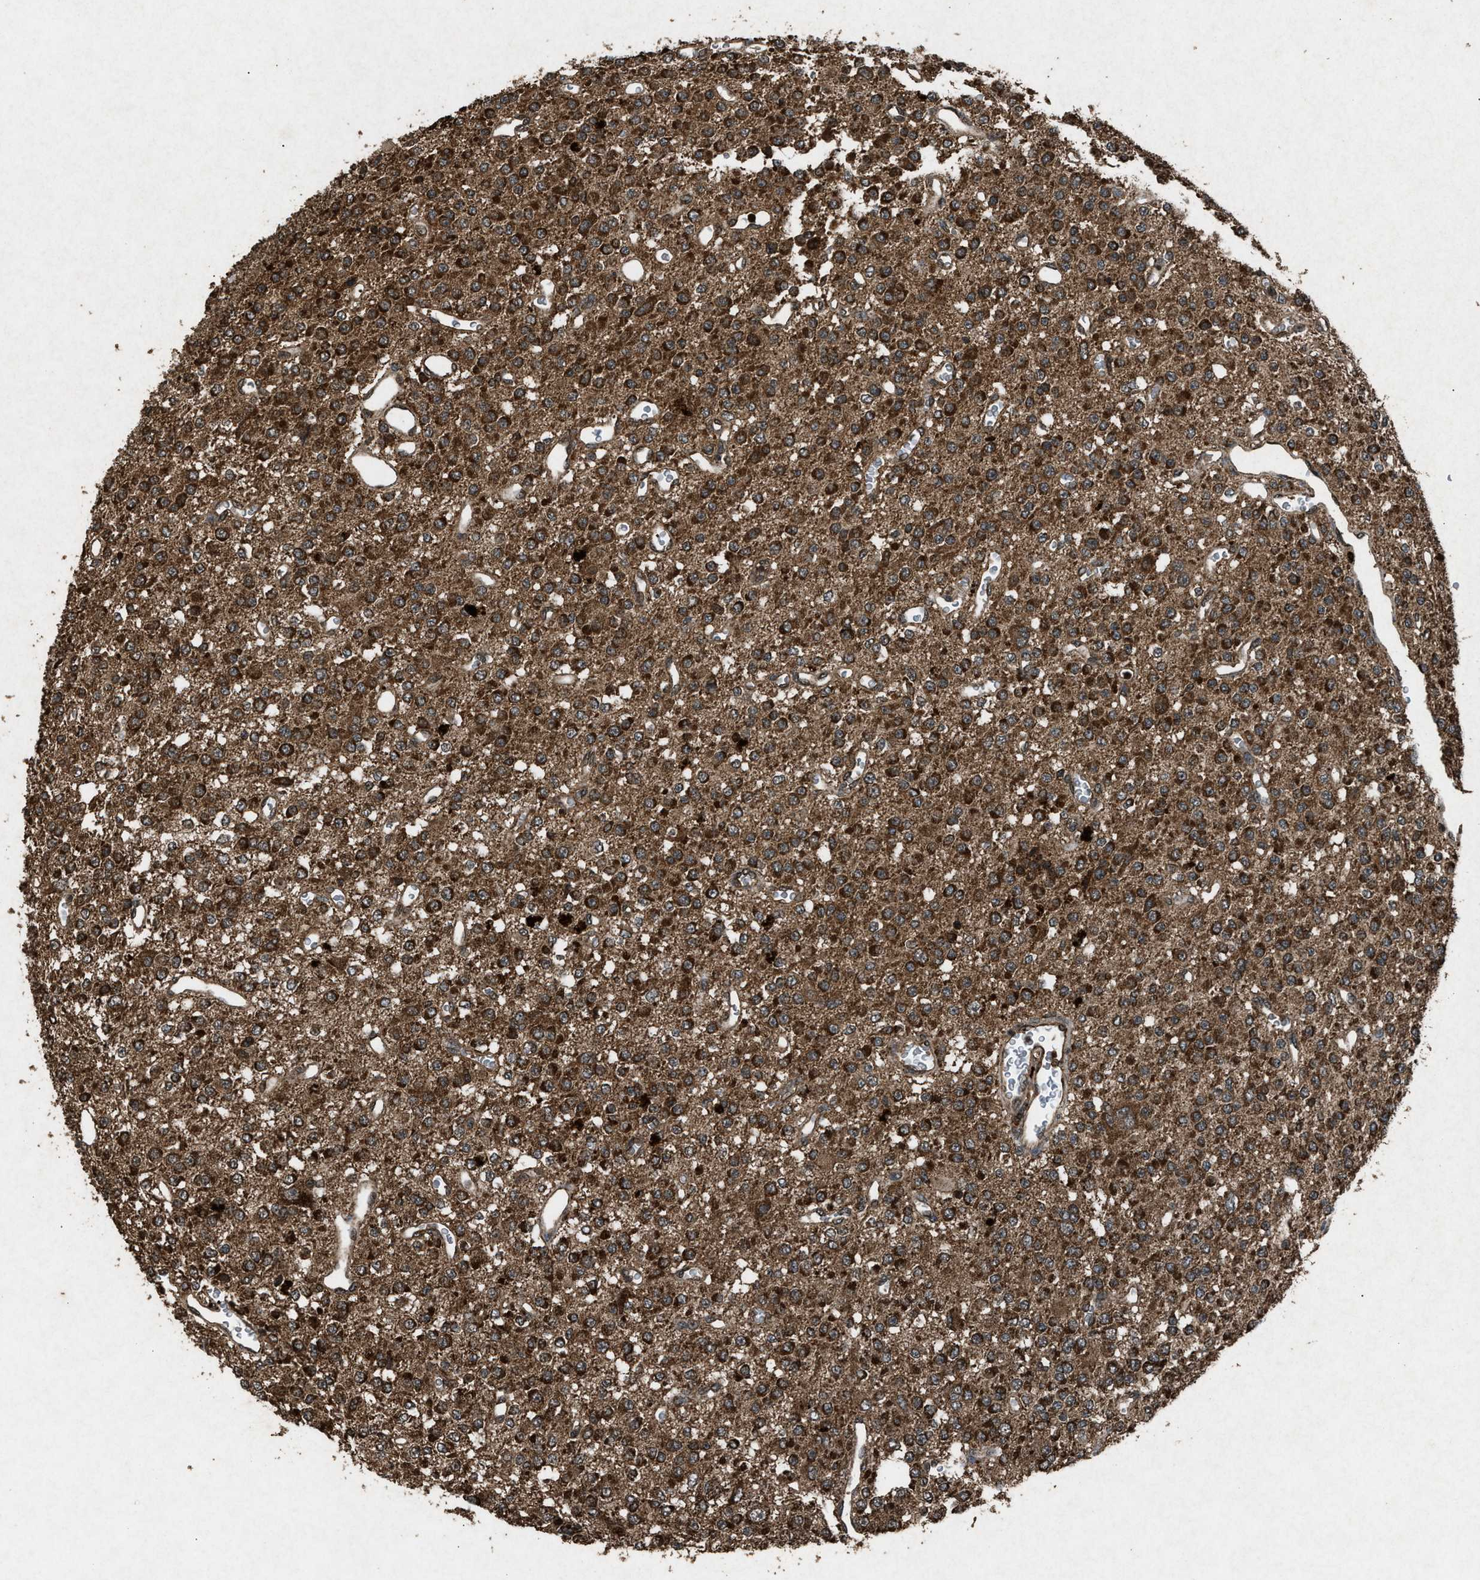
{"staining": {"intensity": "strong", "quantity": ">75%", "location": "cytoplasmic/membranous"}, "tissue": "glioma", "cell_type": "Tumor cells", "image_type": "cancer", "snomed": [{"axis": "morphology", "description": "Glioma, malignant, Low grade"}, {"axis": "topography", "description": "Brain"}], "caption": "Immunohistochemistry (DAB) staining of glioma reveals strong cytoplasmic/membranous protein expression in approximately >75% of tumor cells.", "gene": "OAS1", "patient": {"sex": "male", "age": 38}}